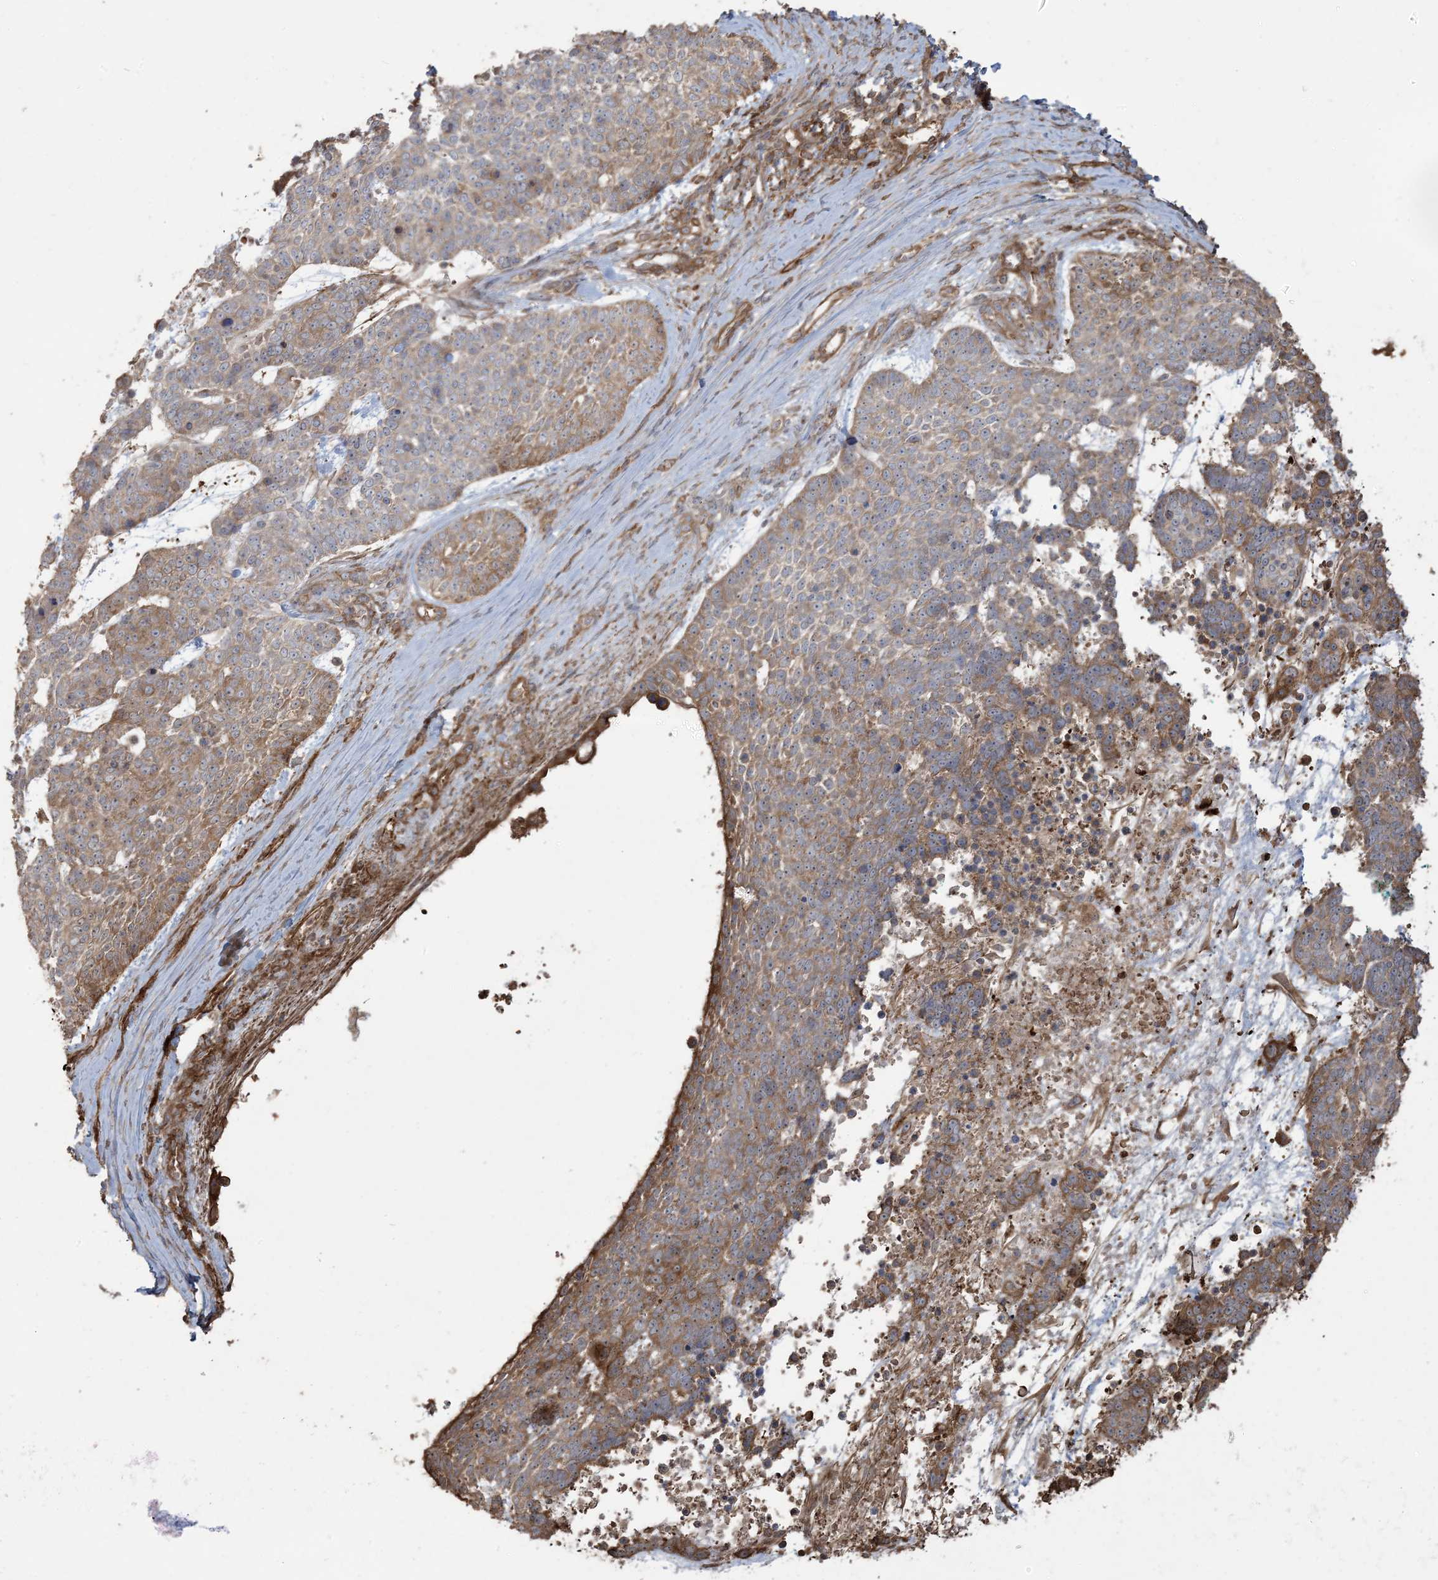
{"staining": {"intensity": "moderate", "quantity": "25%-75%", "location": "cytoplasmic/membranous"}, "tissue": "skin cancer", "cell_type": "Tumor cells", "image_type": "cancer", "snomed": [{"axis": "morphology", "description": "Basal cell carcinoma"}, {"axis": "topography", "description": "Skin"}], "caption": "Immunohistochemistry (IHC) (DAB) staining of skin cancer (basal cell carcinoma) shows moderate cytoplasmic/membranous protein positivity in about 25%-75% of tumor cells.", "gene": "KLHL18", "patient": {"sex": "female", "age": 81}}